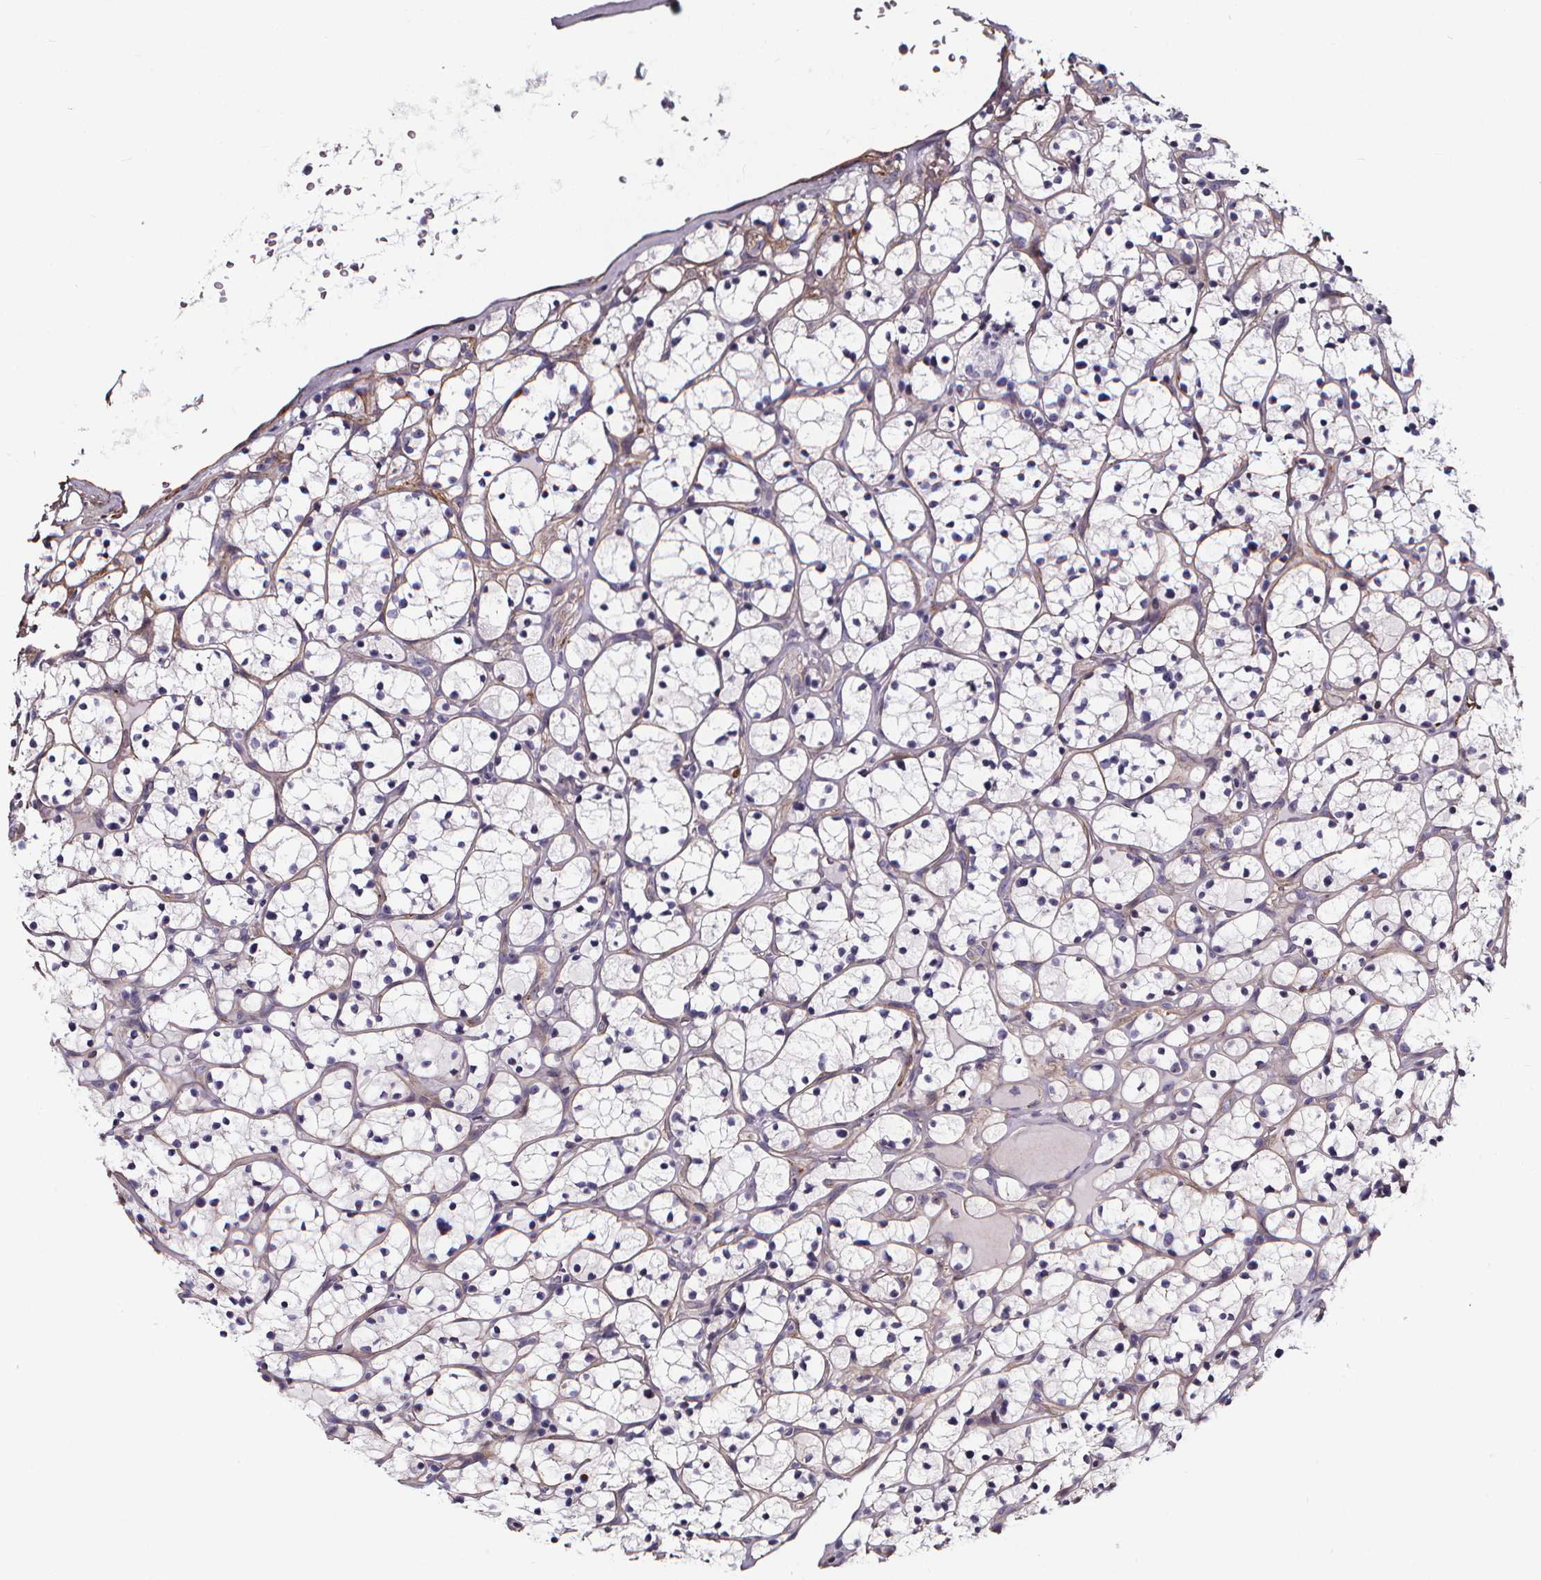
{"staining": {"intensity": "negative", "quantity": "none", "location": "none"}, "tissue": "renal cancer", "cell_type": "Tumor cells", "image_type": "cancer", "snomed": [{"axis": "morphology", "description": "Adenocarcinoma, NOS"}, {"axis": "topography", "description": "Kidney"}], "caption": "A photomicrograph of adenocarcinoma (renal) stained for a protein shows no brown staining in tumor cells. (DAB immunohistochemistry with hematoxylin counter stain).", "gene": "AEBP1", "patient": {"sex": "female", "age": 64}}